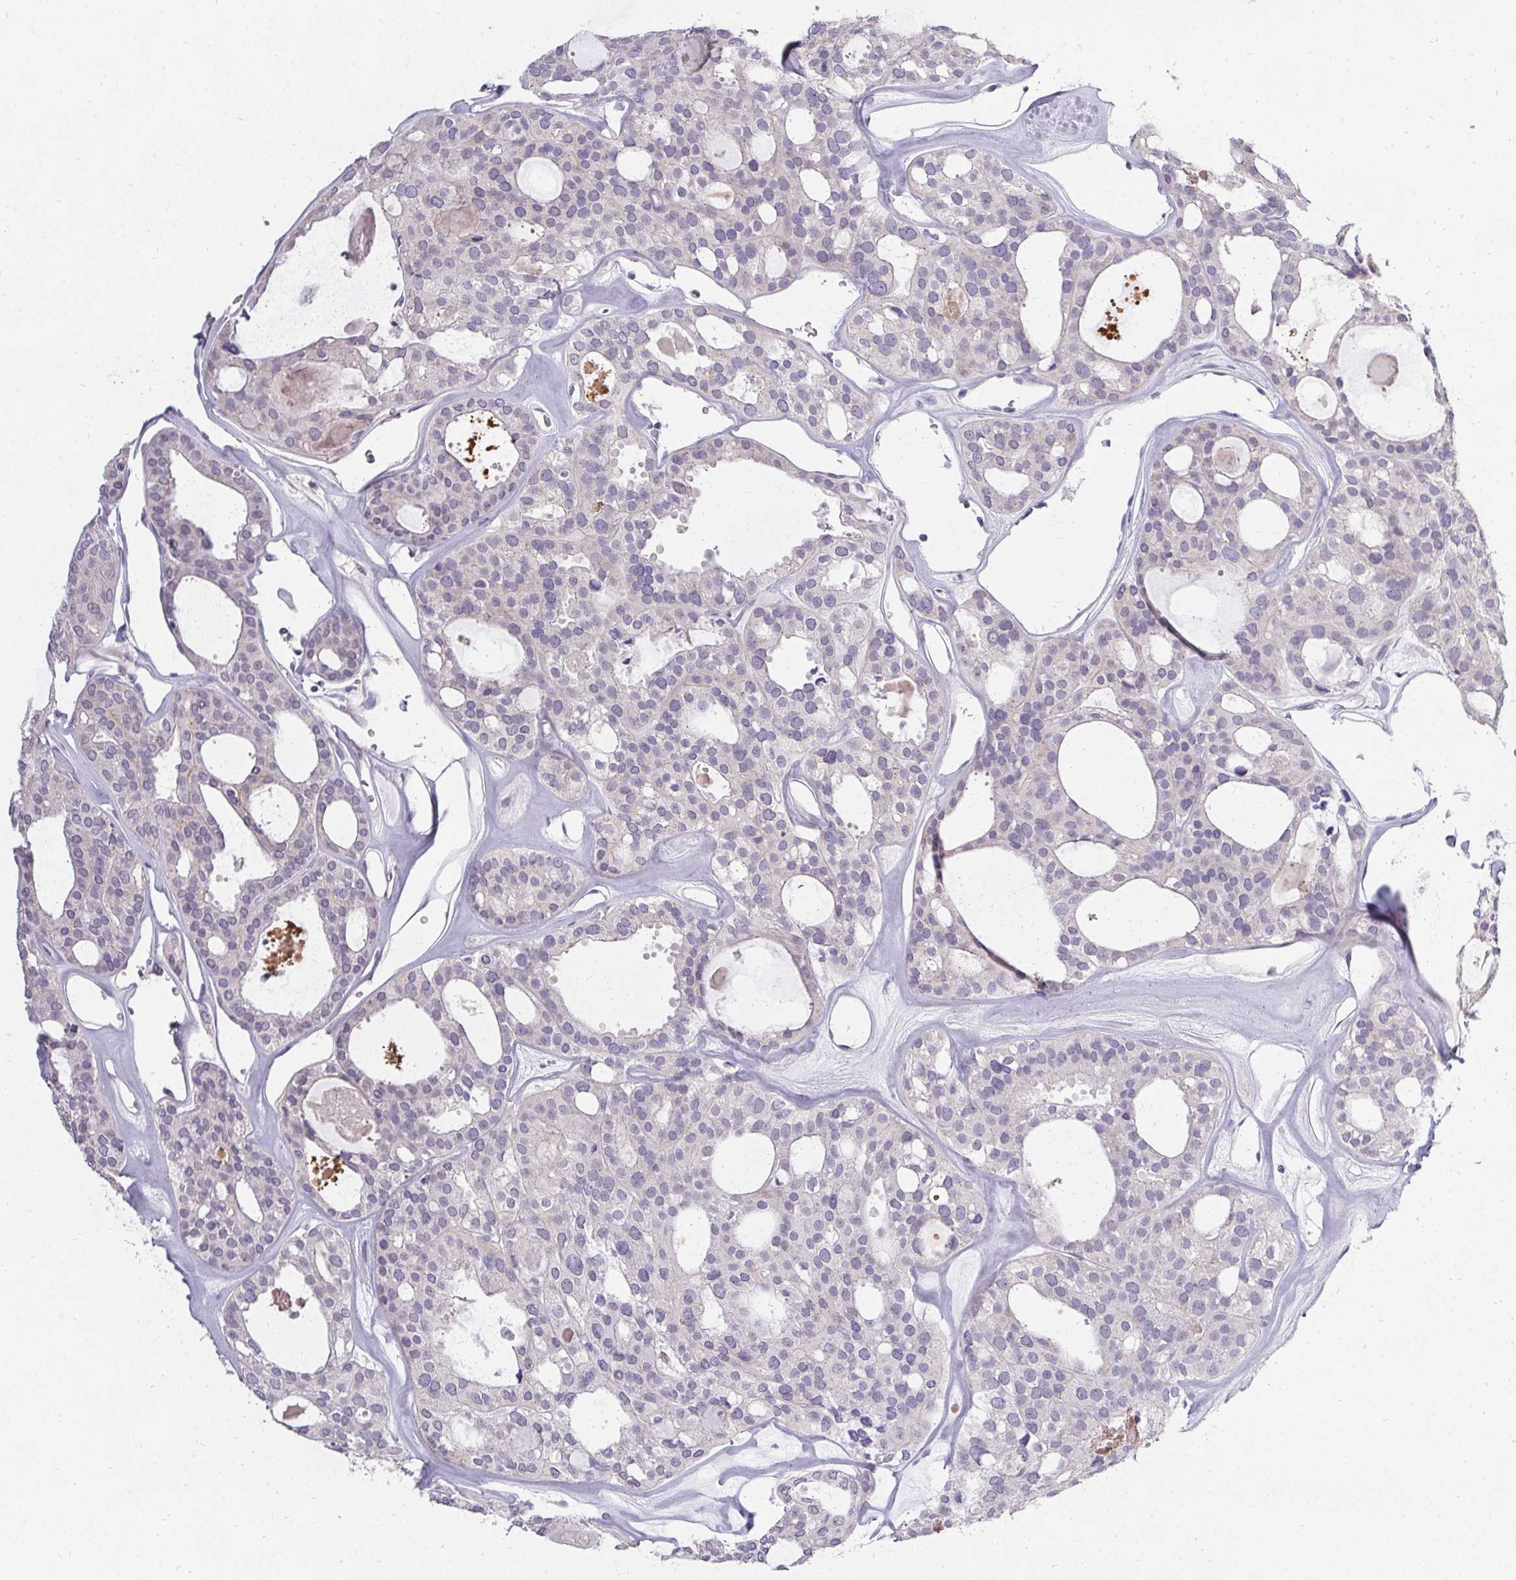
{"staining": {"intensity": "negative", "quantity": "none", "location": "none"}, "tissue": "thyroid cancer", "cell_type": "Tumor cells", "image_type": "cancer", "snomed": [{"axis": "morphology", "description": "Follicular adenoma carcinoma, NOS"}, {"axis": "topography", "description": "Thyroid gland"}], "caption": "Tumor cells are negative for brown protein staining in thyroid follicular adenoma carcinoma. (Stains: DAB immunohistochemistry (IHC) with hematoxylin counter stain, Microscopy: brightfield microscopy at high magnification).", "gene": "PMEL", "patient": {"sex": "male", "age": 75}}